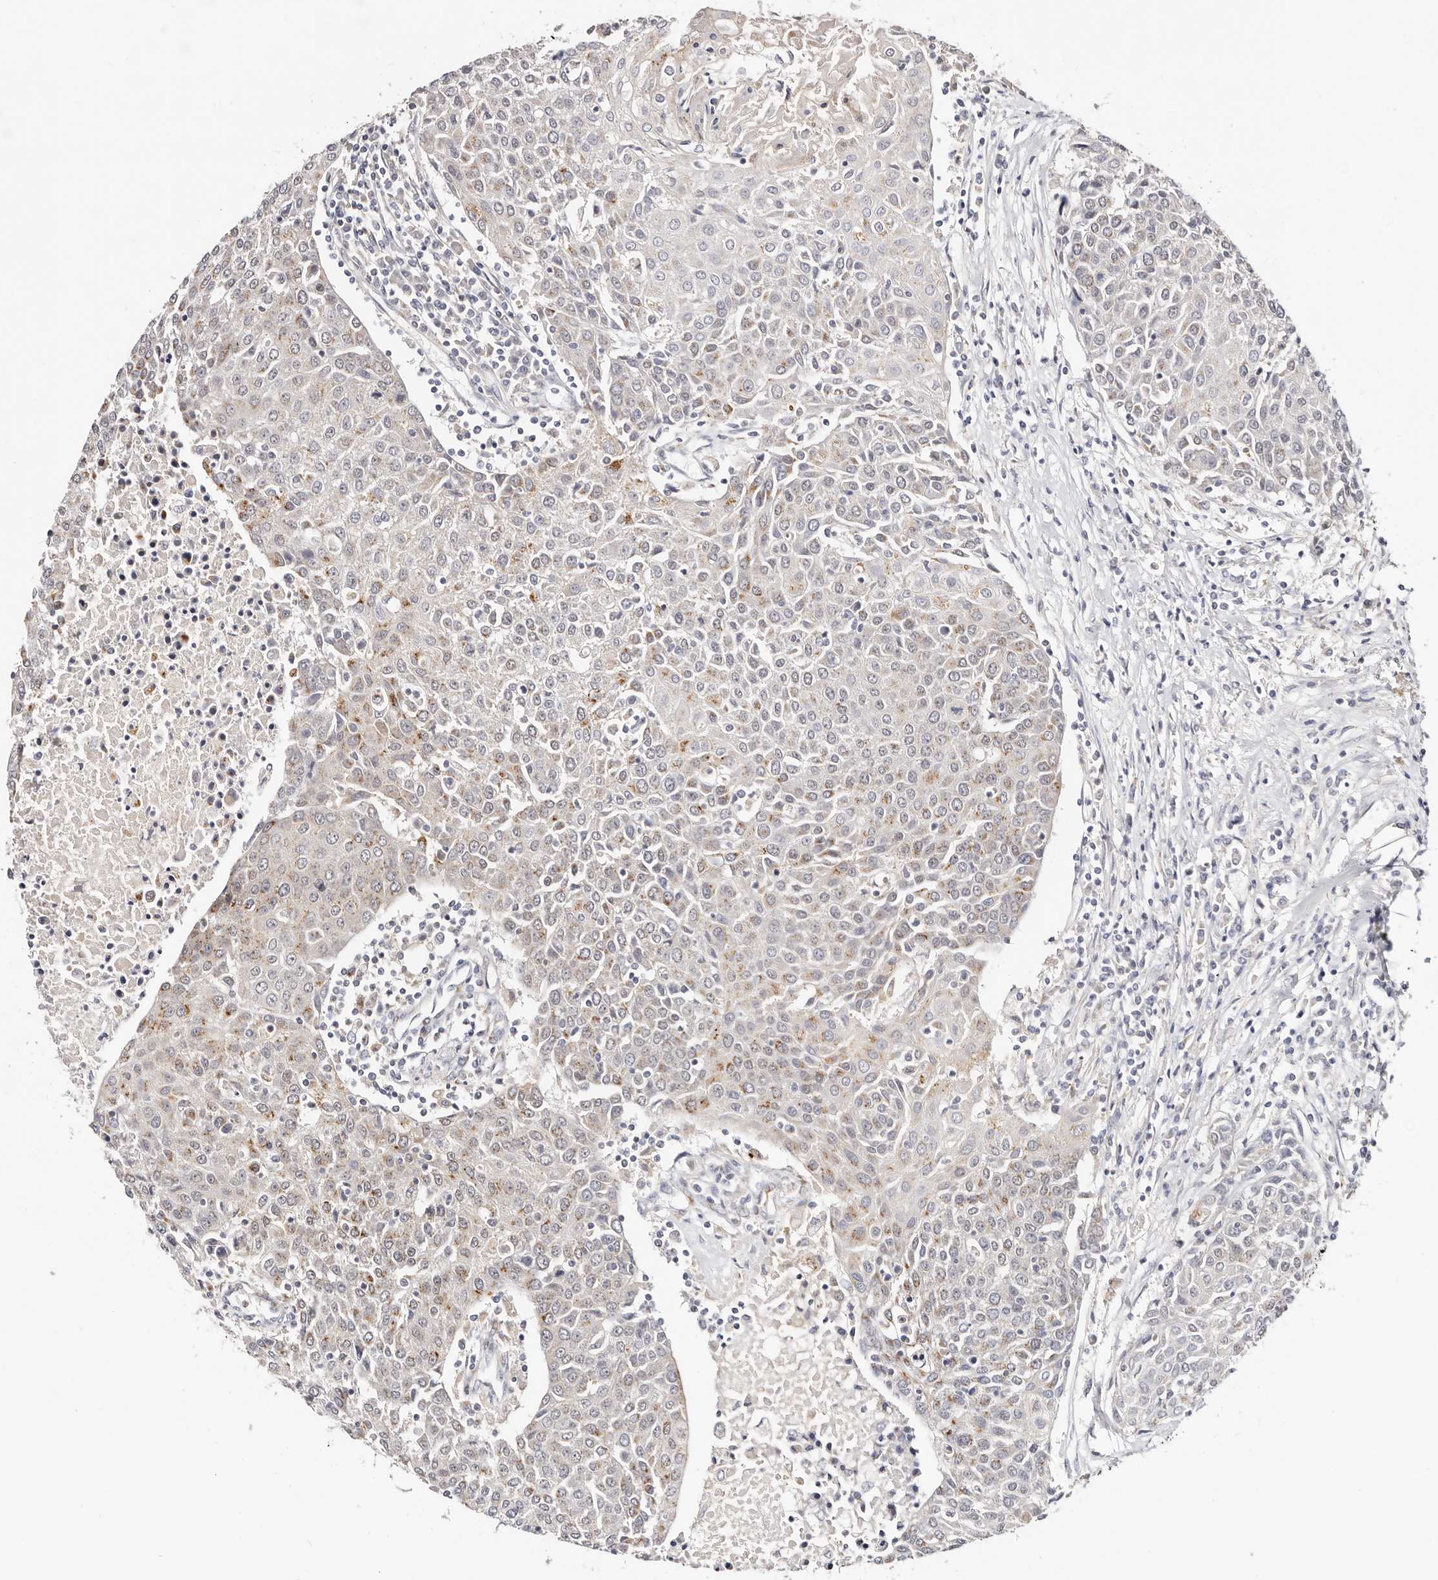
{"staining": {"intensity": "moderate", "quantity": "25%-75%", "location": "cytoplasmic/membranous"}, "tissue": "urothelial cancer", "cell_type": "Tumor cells", "image_type": "cancer", "snomed": [{"axis": "morphology", "description": "Urothelial carcinoma, High grade"}, {"axis": "topography", "description": "Urinary bladder"}], "caption": "Protein positivity by immunohistochemistry shows moderate cytoplasmic/membranous staining in approximately 25%-75% of tumor cells in high-grade urothelial carcinoma.", "gene": "VIPAS39", "patient": {"sex": "female", "age": 85}}